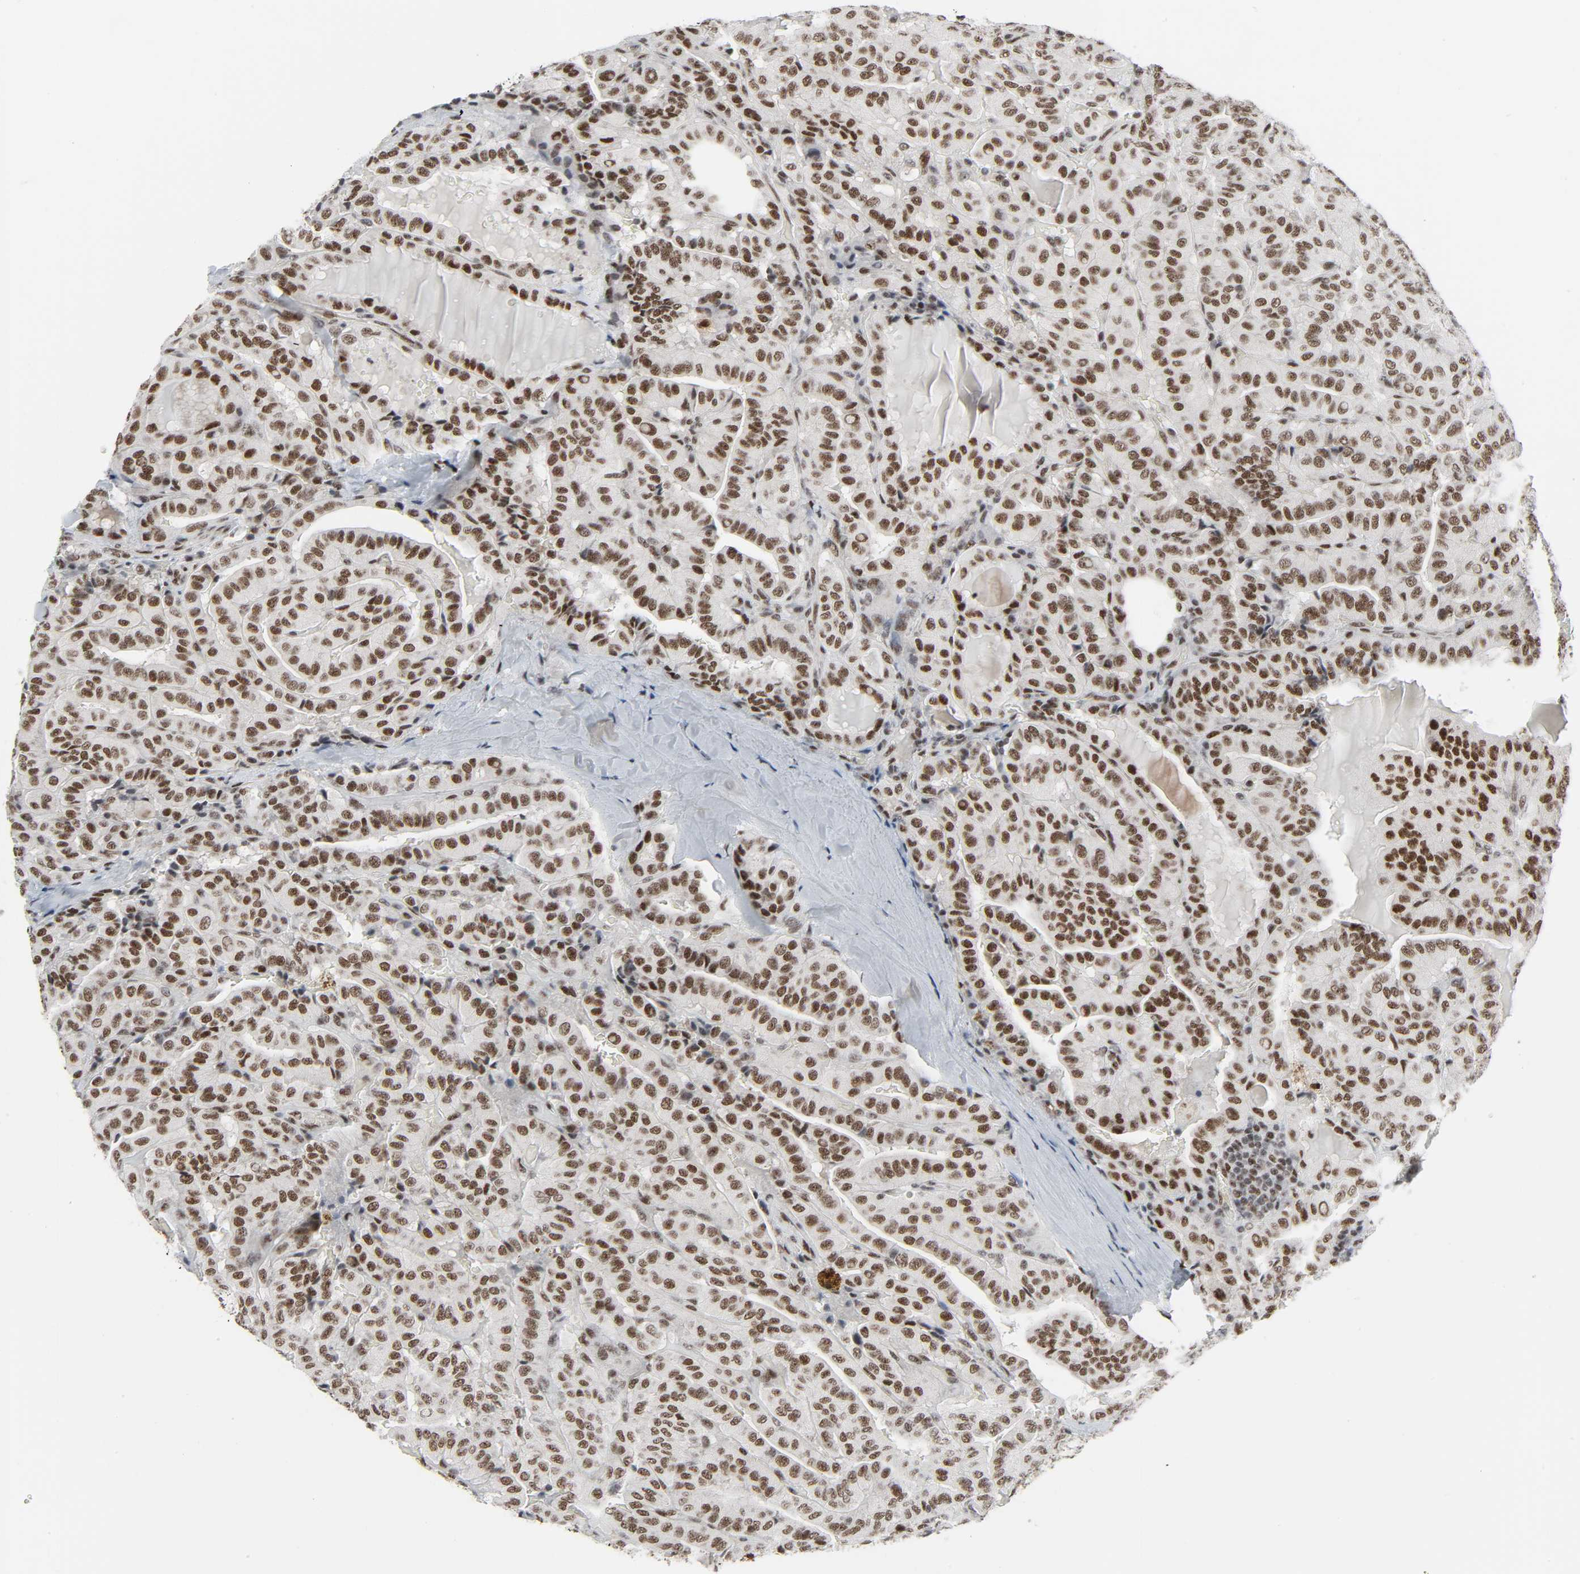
{"staining": {"intensity": "strong", "quantity": ">75%", "location": "nuclear"}, "tissue": "thyroid cancer", "cell_type": "Tumor cells", "image_type": "cancer", "snomed": [{"axis": "morphology", "description": "Papillary adenocarcinoma, NOS"}, {"axis": "topography", "description": "Thyroid gland"}], "caption": "Immunohistochemistry (IHC) staining of thyroid cancer (papillary adenocarcinoma), which reveals high levels of strong nuclear staining in about >75% of tumor cells indicating strong nuclear protein staining. The staining was performed using DAB (brown) for protein detection and nuclei were counterstained in hematoxylin (blue).", "gene": "CDK7", "patient": {"sex": "male", "age": 77}}